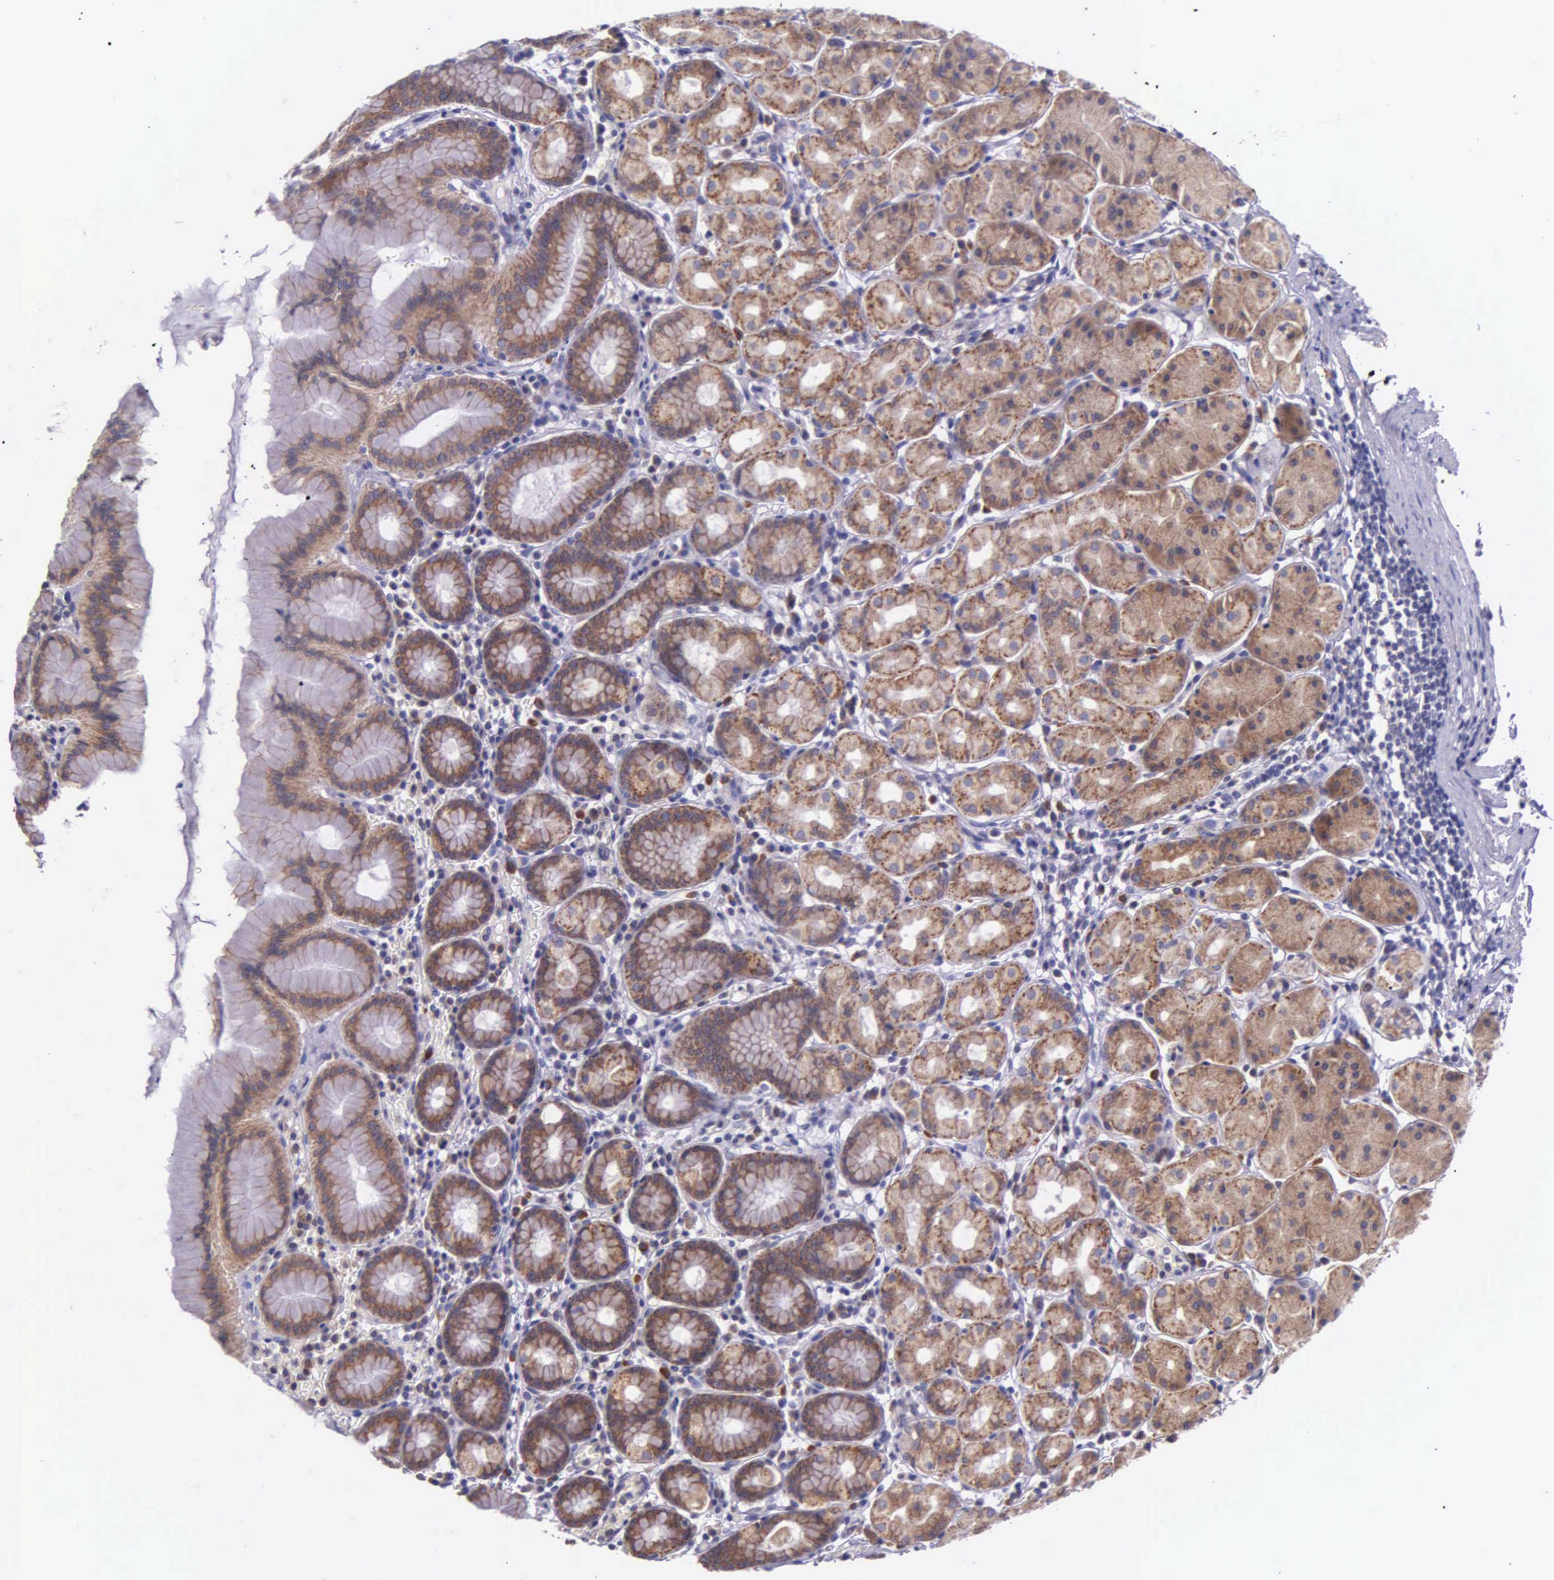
{"staining": {"intensity": "moderate", "quantity": ">75%", "location": "cytoplasmic/membranous"}, "tissue": "stomach", "cell_type": "Glandular cells", "image_type": "normal", "snomed": [{"axis": "morphology", "description": "Normal tissue, NOS"}, {"axis": "topography", "description": "Stomach, lower"}], "caption": "Immunohistochemistry (DAB) staining of benign human stomach reveals moderate cytoplasmic/membranous protein expression in about >75% of glandular cells.", "gene": "NSDHL", "patient": {"sex": "male", "age": 56}}